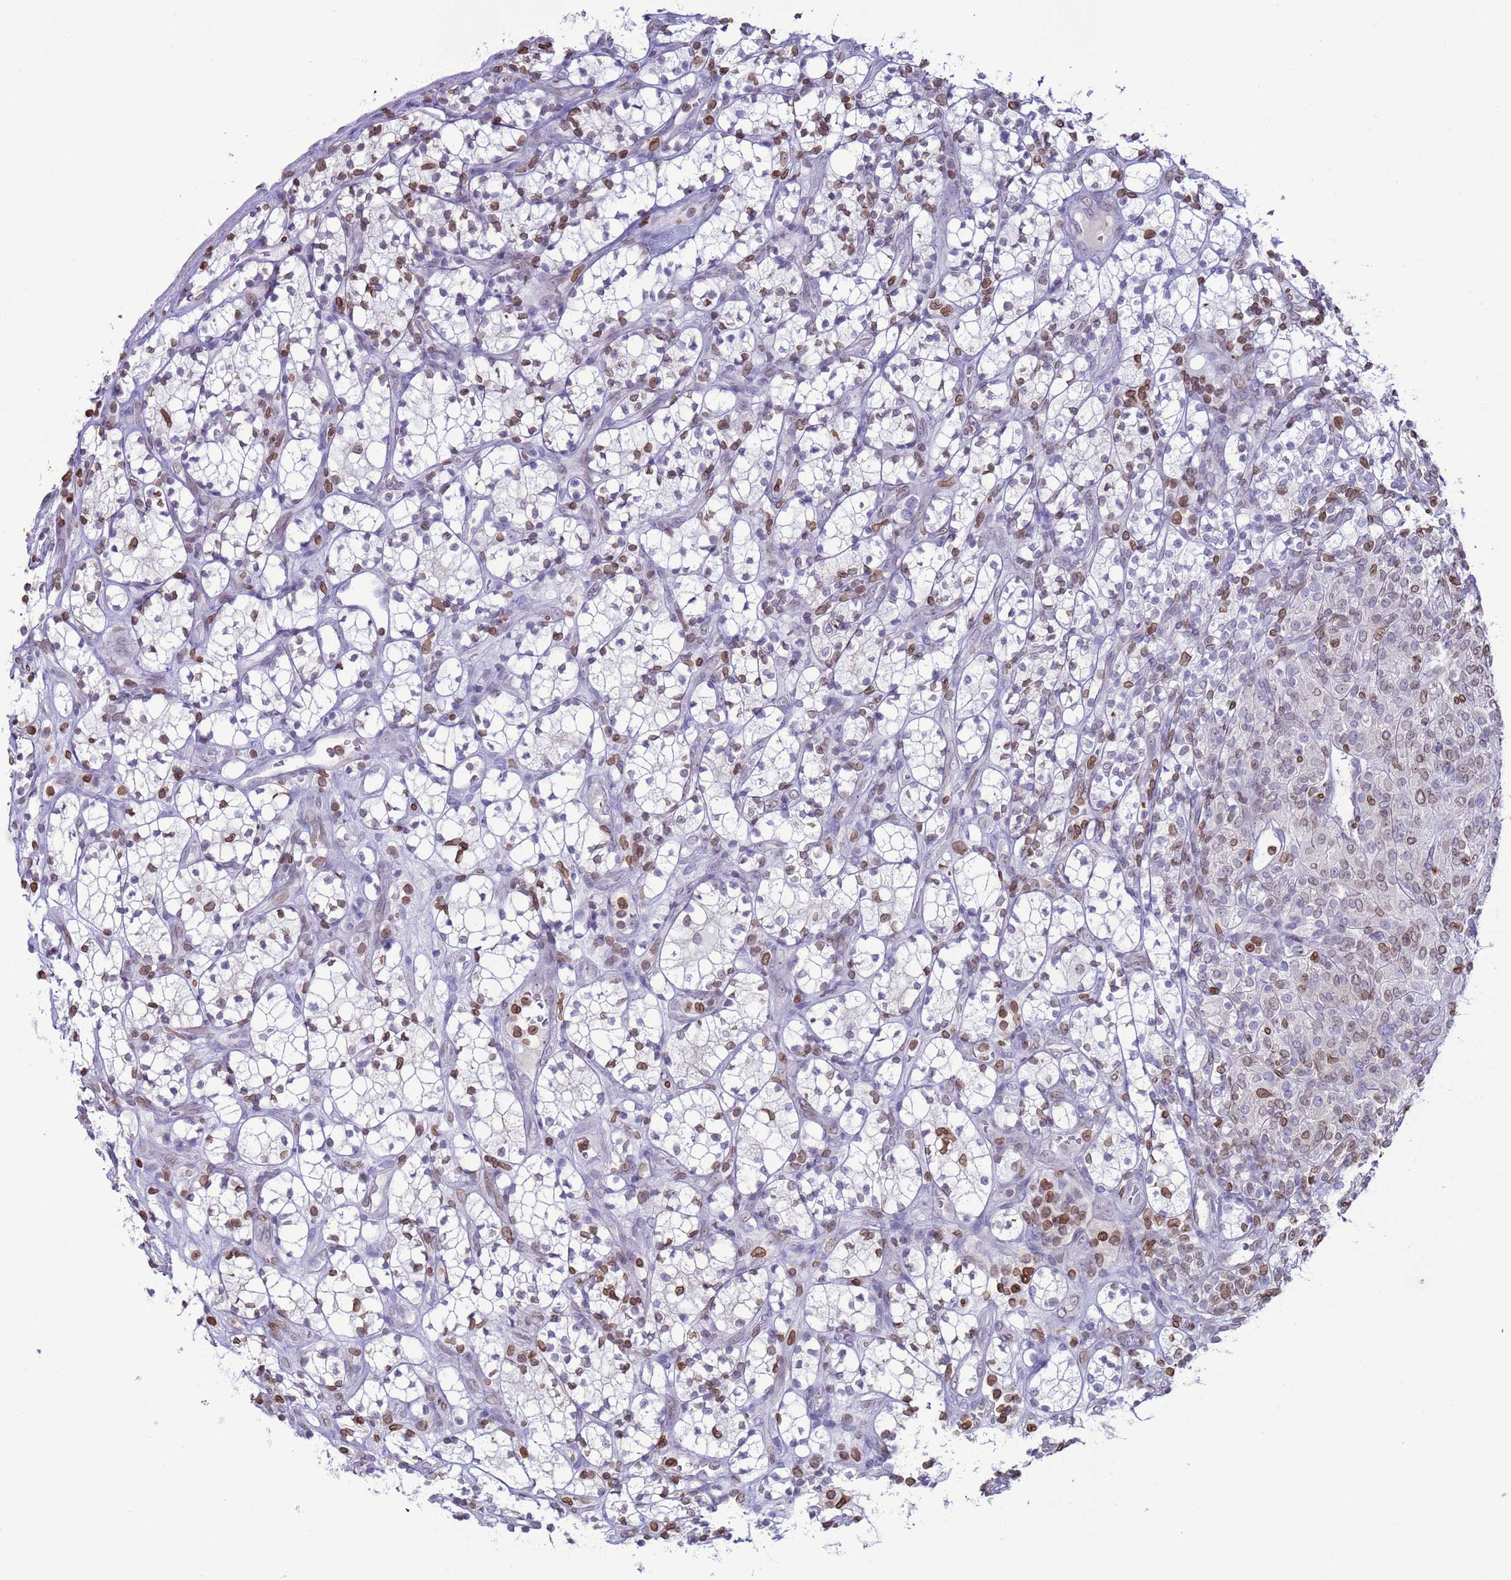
{"staining": {"intensity": "weak", "quantity": "25%-75%", "location": "nuclear"}, "tissue": "renal cancer", "cell_type": "Tumor cells", "image_type": "cancer", "snomed": [{"axis": "morphology", "description": "Adenocarcinoma, NOS"}, {"axis": "topography", "description": "Kidney"}], "caption": "Renal adenocarcinoma stained with immunohistochemistry (IHC) displays weak nuclear staining in approximately 25%-75% of tumor cells. Immunohistochemistry (ihc) stains the protein in brown and the nuclei are stained blue.", "gene": "DHX37", "patient": {"sex": "male", "age": 77}}